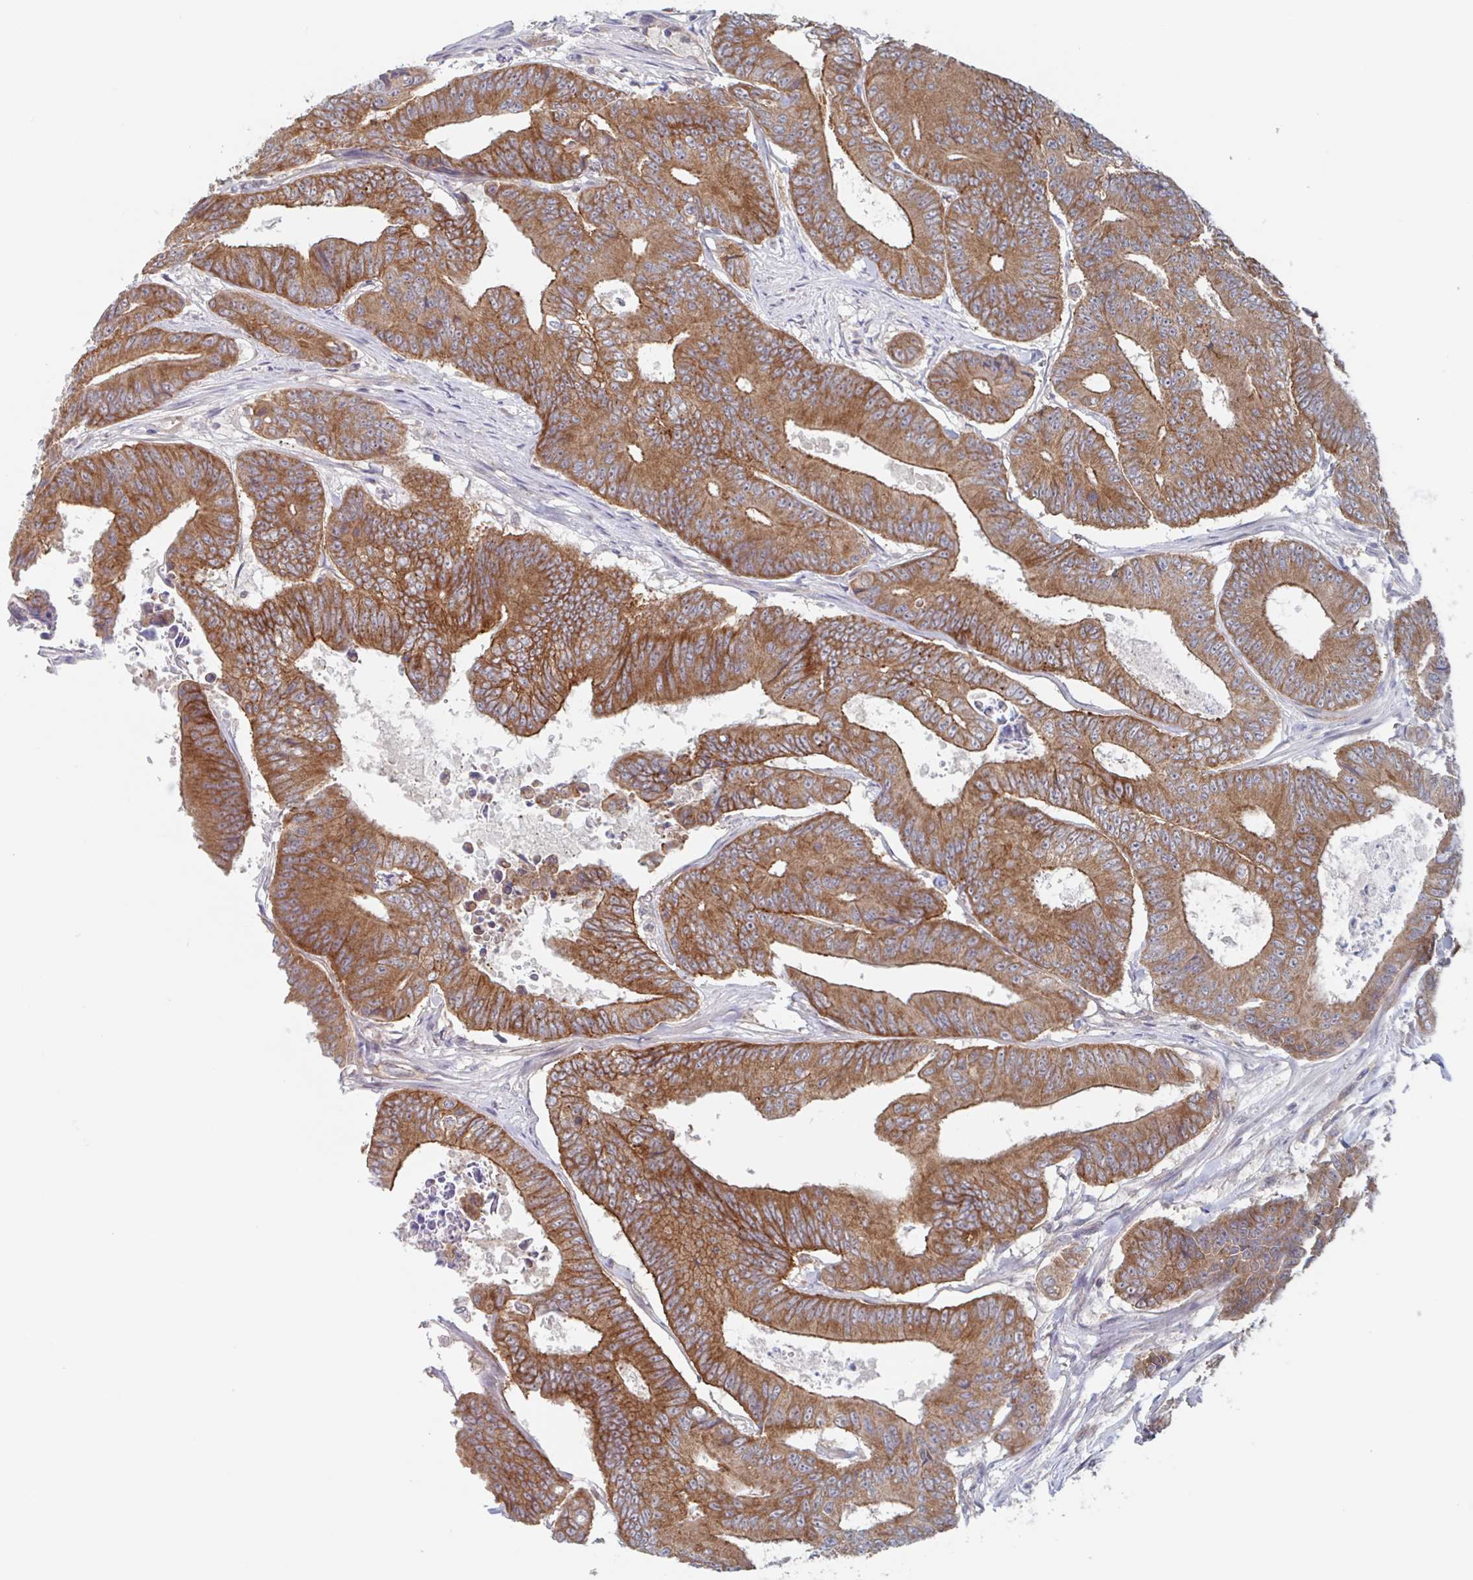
{"staining": {"intensity": "strong", "quantity": ">75%", "location": "cytoplasmic/membranous"}, "tissue": "colorectal cancer", "cell_type": "Tumor cells", "image_type": "cancer", "snomed": [{"axis": "morphology", "description": "Adenocarcinoma, NOS"}, {"axis": "topography", "description": "Colon"}], "caption": "Immunohistochemistry of adenocarcinoma (colorectal) reveals high levels of strong cytoplasmic/membranous positivity in approximately >75% of tumor cells.", "gene": "SURF1", "patient": {"sex": "female", "age": 48}}